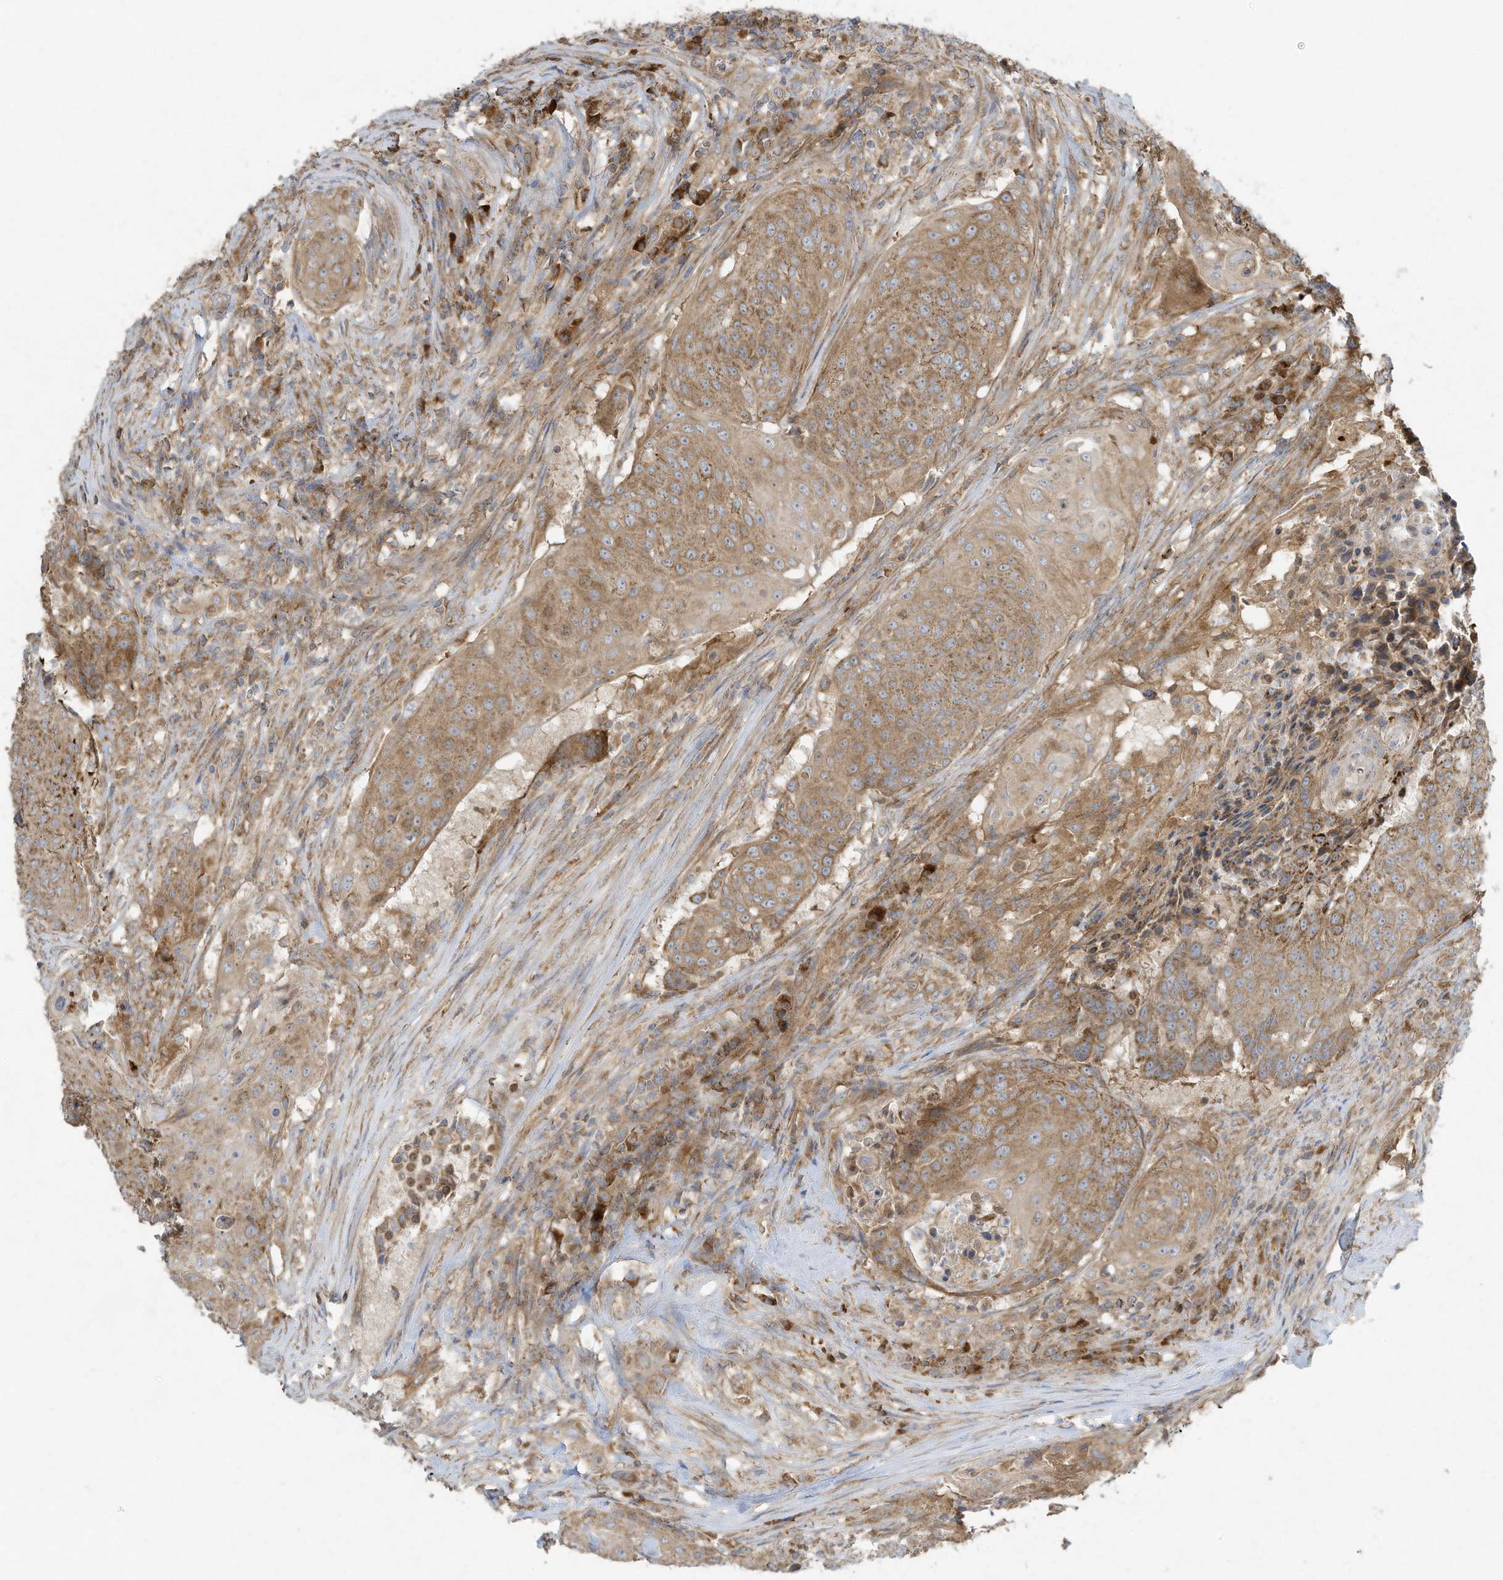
{"staining": {"intensity": "moderate", "quantity": ">75%", "location": "cytoplasmic/membranous"}, "tissue": "urothelial cancer", "cell_type": "Tumor cells", "image_type": "cancer", "snomed": [{"axis": "morphology", "description": "Urothelial carcinoma, High grade"}, {"axis": "topography", "description": "Urinary bladder"}], "caption": "Immunohistochemical staining of urothelial cancer shows medium levels of moderate cytoplasmic/membranous protein expression in approximately >75% of tumor cells.", "gene": "SYNJ2", "patient": {"sex": "female", "age": 63}}